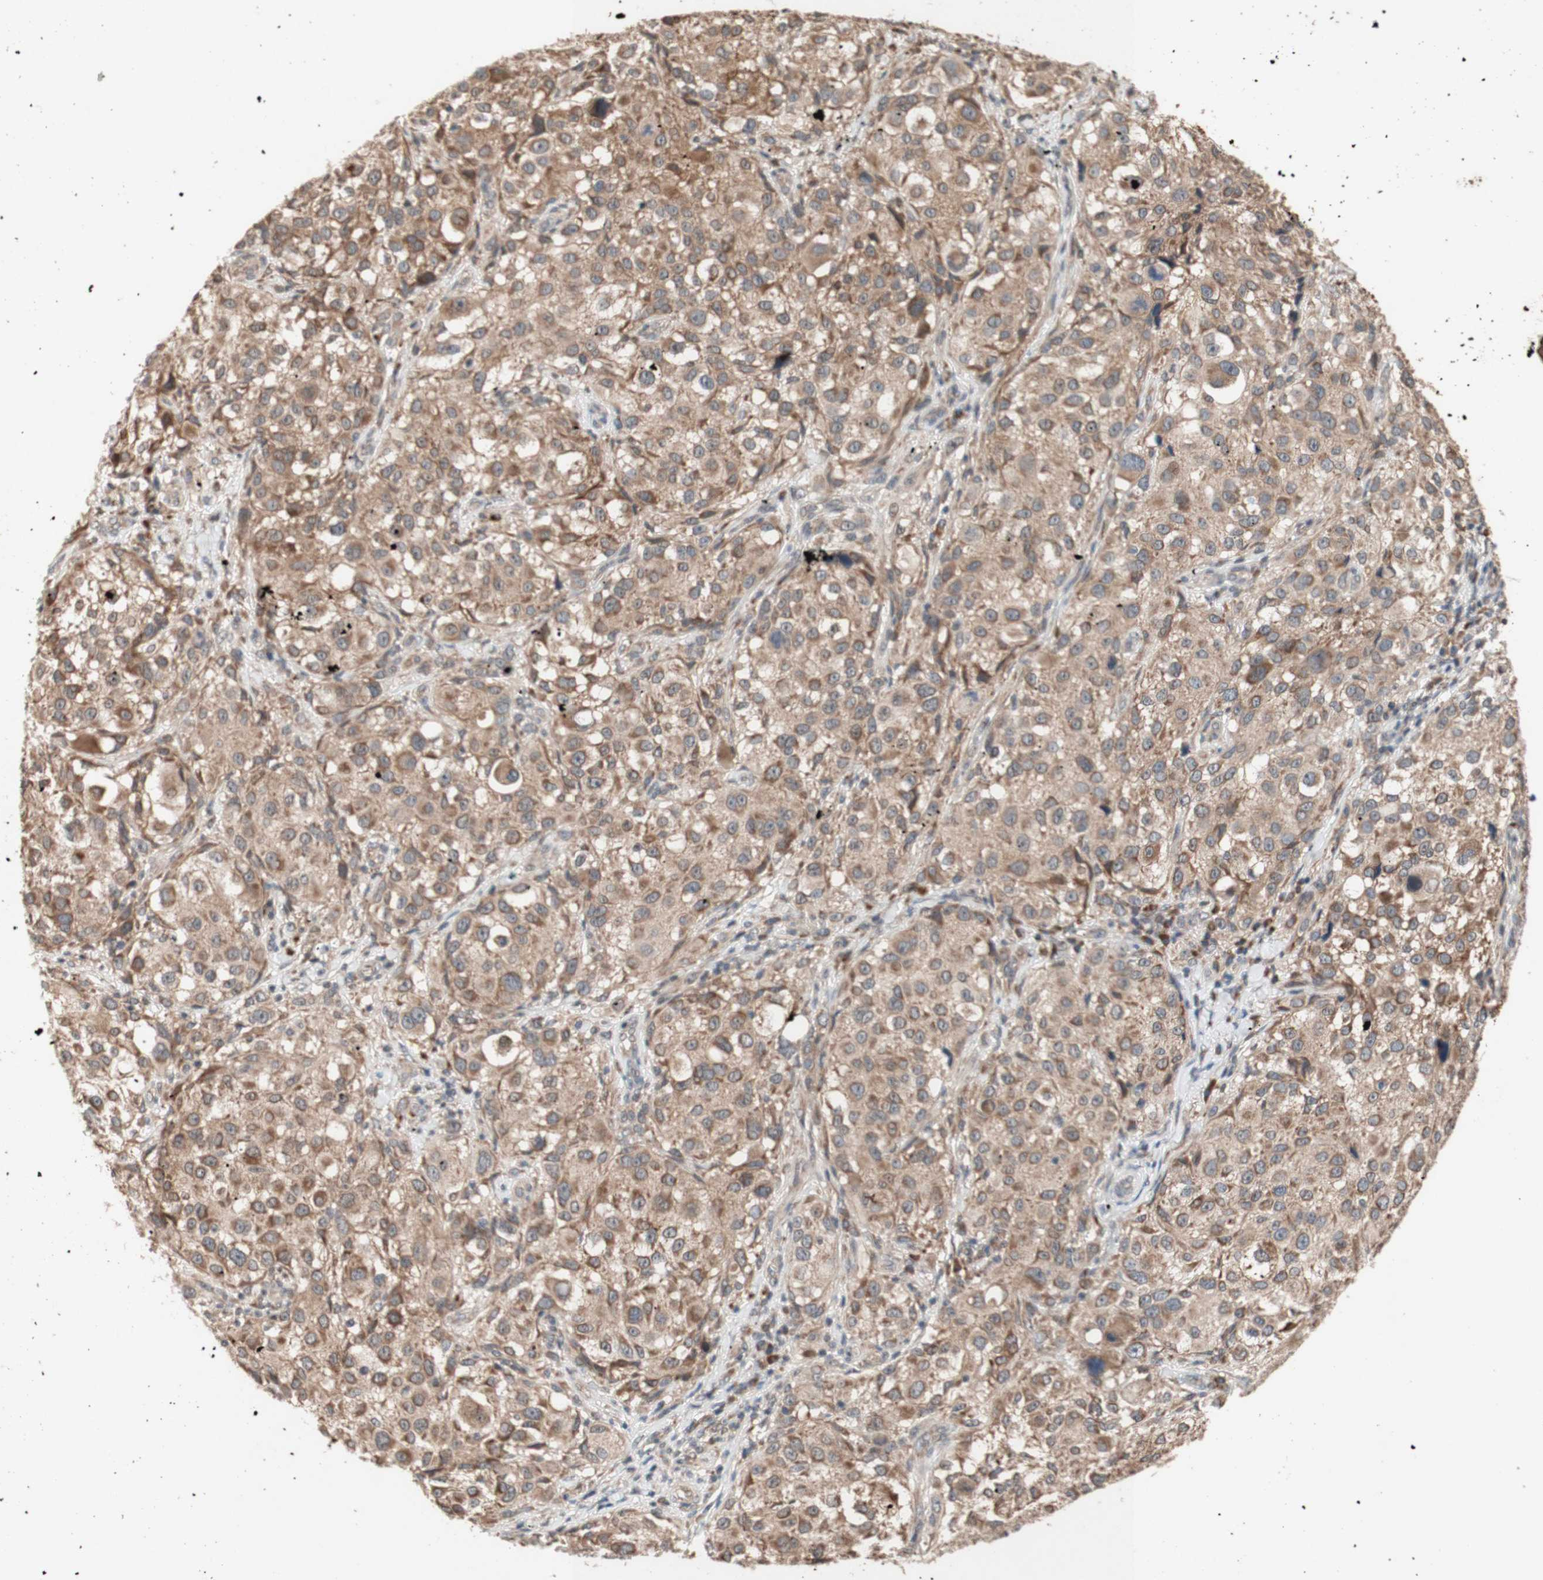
{"staining": {"intensity": "moderate", "quantity": ">75%", "location": "cytoplasmic/membranous"}, "tissue": "melanoma", "cell_type": "Tumor cells", "image_type": "cancer", "snomed": [{"axis": "morphology", "description": "Necrosis, NOS"}, {"axis": "morphology", "description": "Malignant melanoma, NOS"}, {"axis": "topography", "description": "Skin"}], "caption": "Immunohistochemical staining of human malignant melanoma shows moderate cytoplasmic/membranous protein positivity in about >75% of tumor cells.", "gene": "DDOST", "patient": {"sex": "female", "age": 87}}